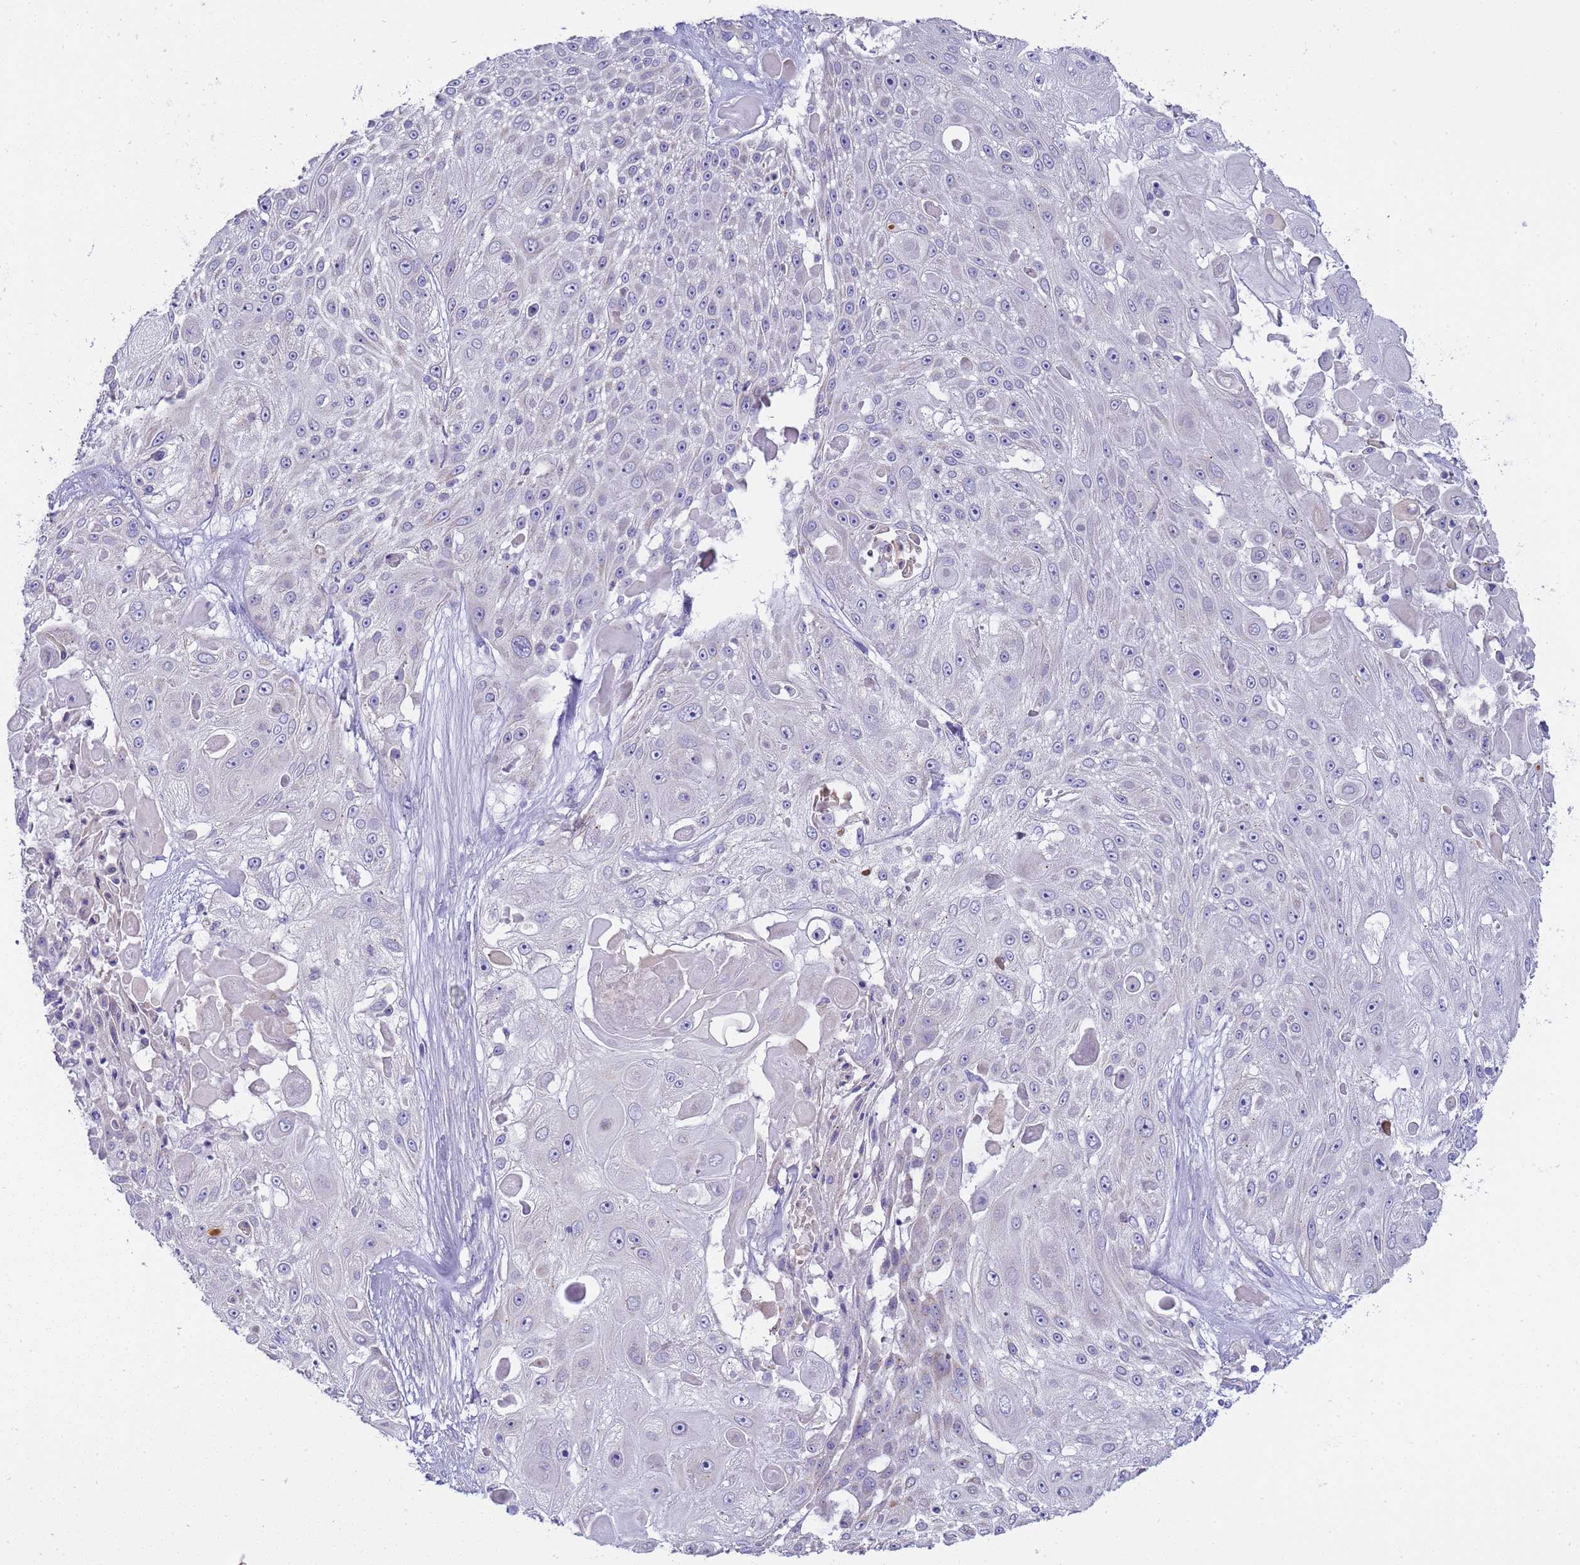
{"staining": {"intensity": "negative", "quantity": "none", "location": "none"}, "tissue": "skin cancer", "cell_type": "Tumor cells", "image_type": "cancer", "snomed": [{"axis": "morphology", "description": "Squamous cell carcinoma, NOS"}, {"axis": "topography", "description": "Skin"}], "caption": "This is an immunohistochemistry (IHC) micrograph of human skin squamous cell carcinoma. There is no expression in tumor cells.", "gene": "RIPPLY2", "patient": {"sex": "female", "age": 86}}